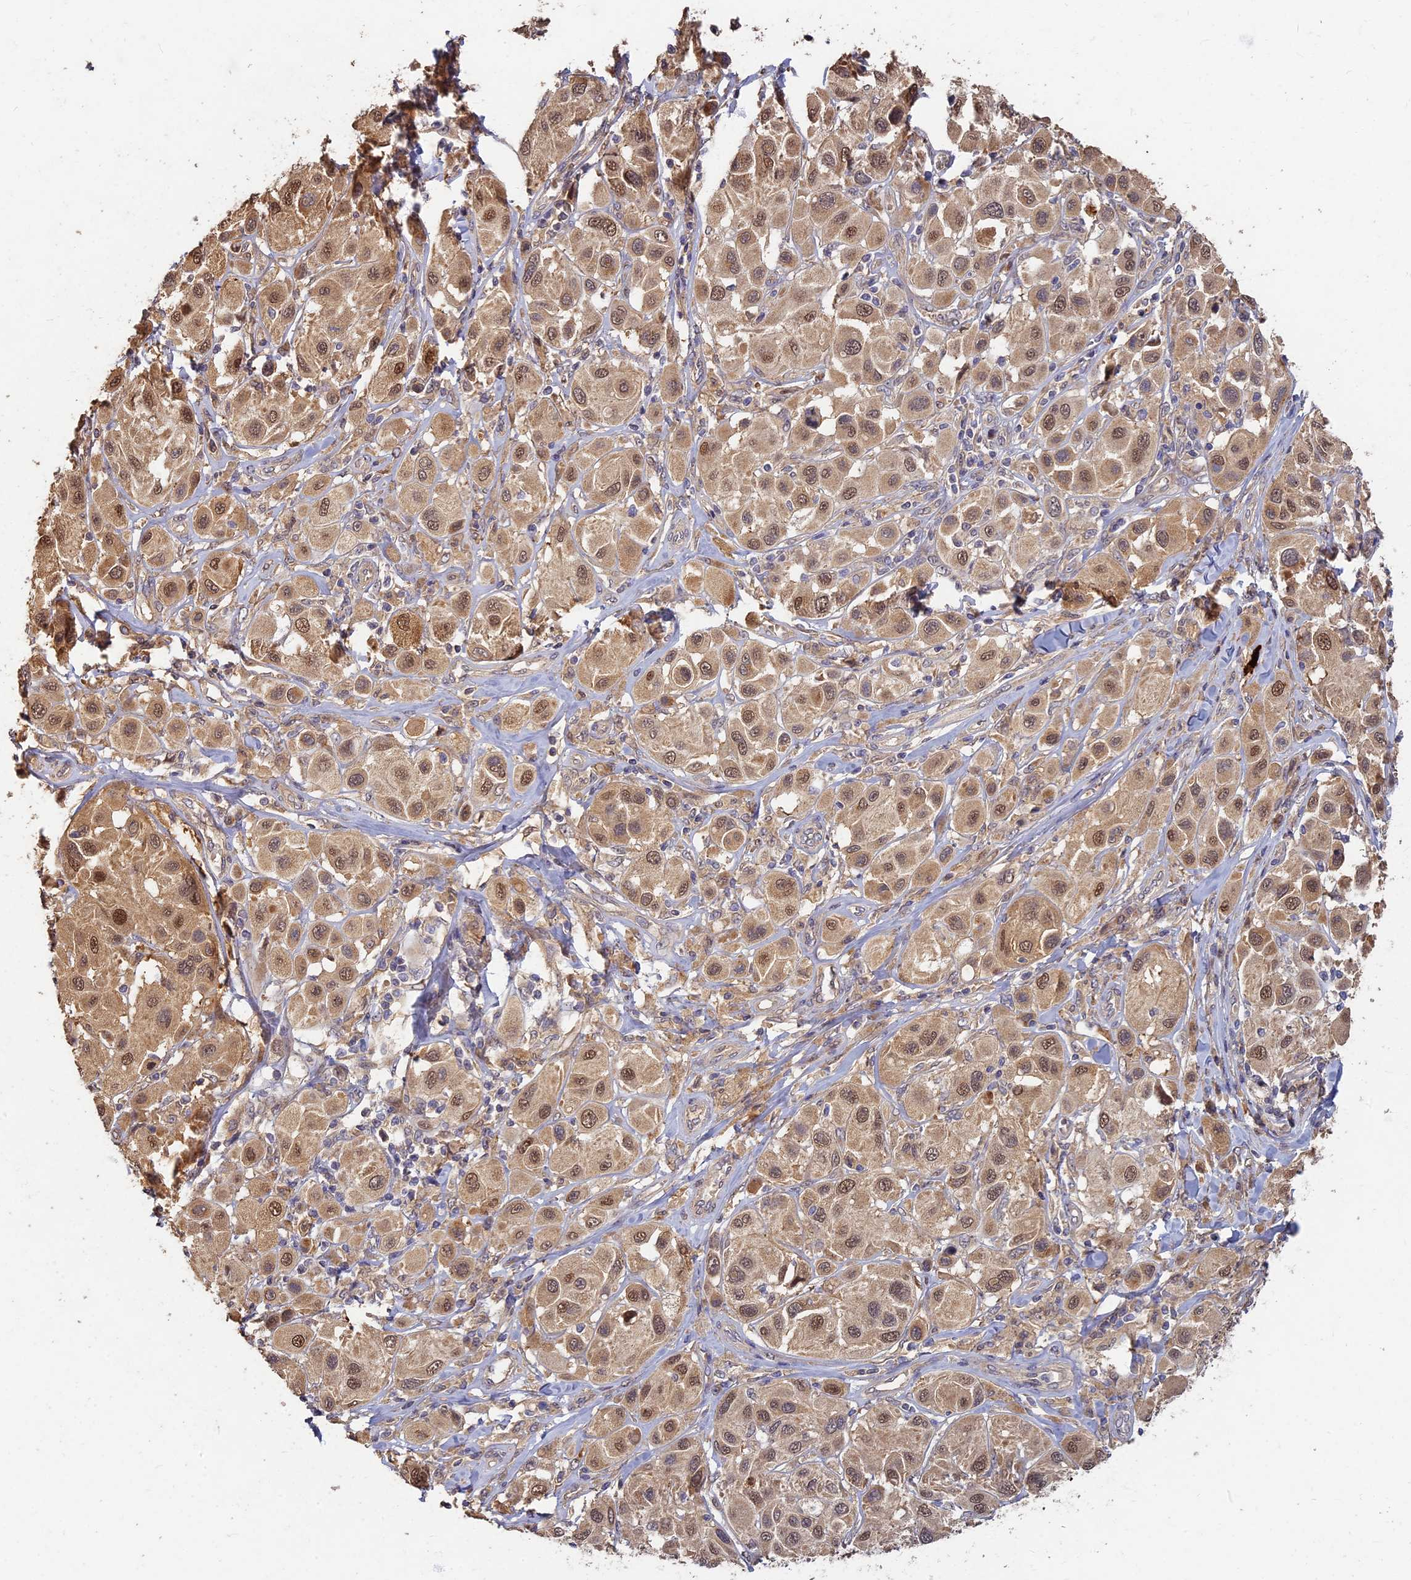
{"staining": {"intensity": "moderate", "quantity": ">75%", "location": "cytoplasmic/membranous,nuclear"}, "tissue": "melanoma", "cell_type": "Tumor cells", "image_type": "cancer", "snomed": [{"axis": "morphology", "description": "Malignant melanoma, Metastatic site"}, {"axis": "topography", "description": "Skin"}], "caption": "This micrograph shows immunohistochemistry (IHC) staining of human malignant melanoma (metastatic site), with medium moderate cytoplasmic/membranous and nuclear staining in approximately >75% of tumor cells.", "gene": "RSPH3", "patient": {"sex": "male", "age": 41}}